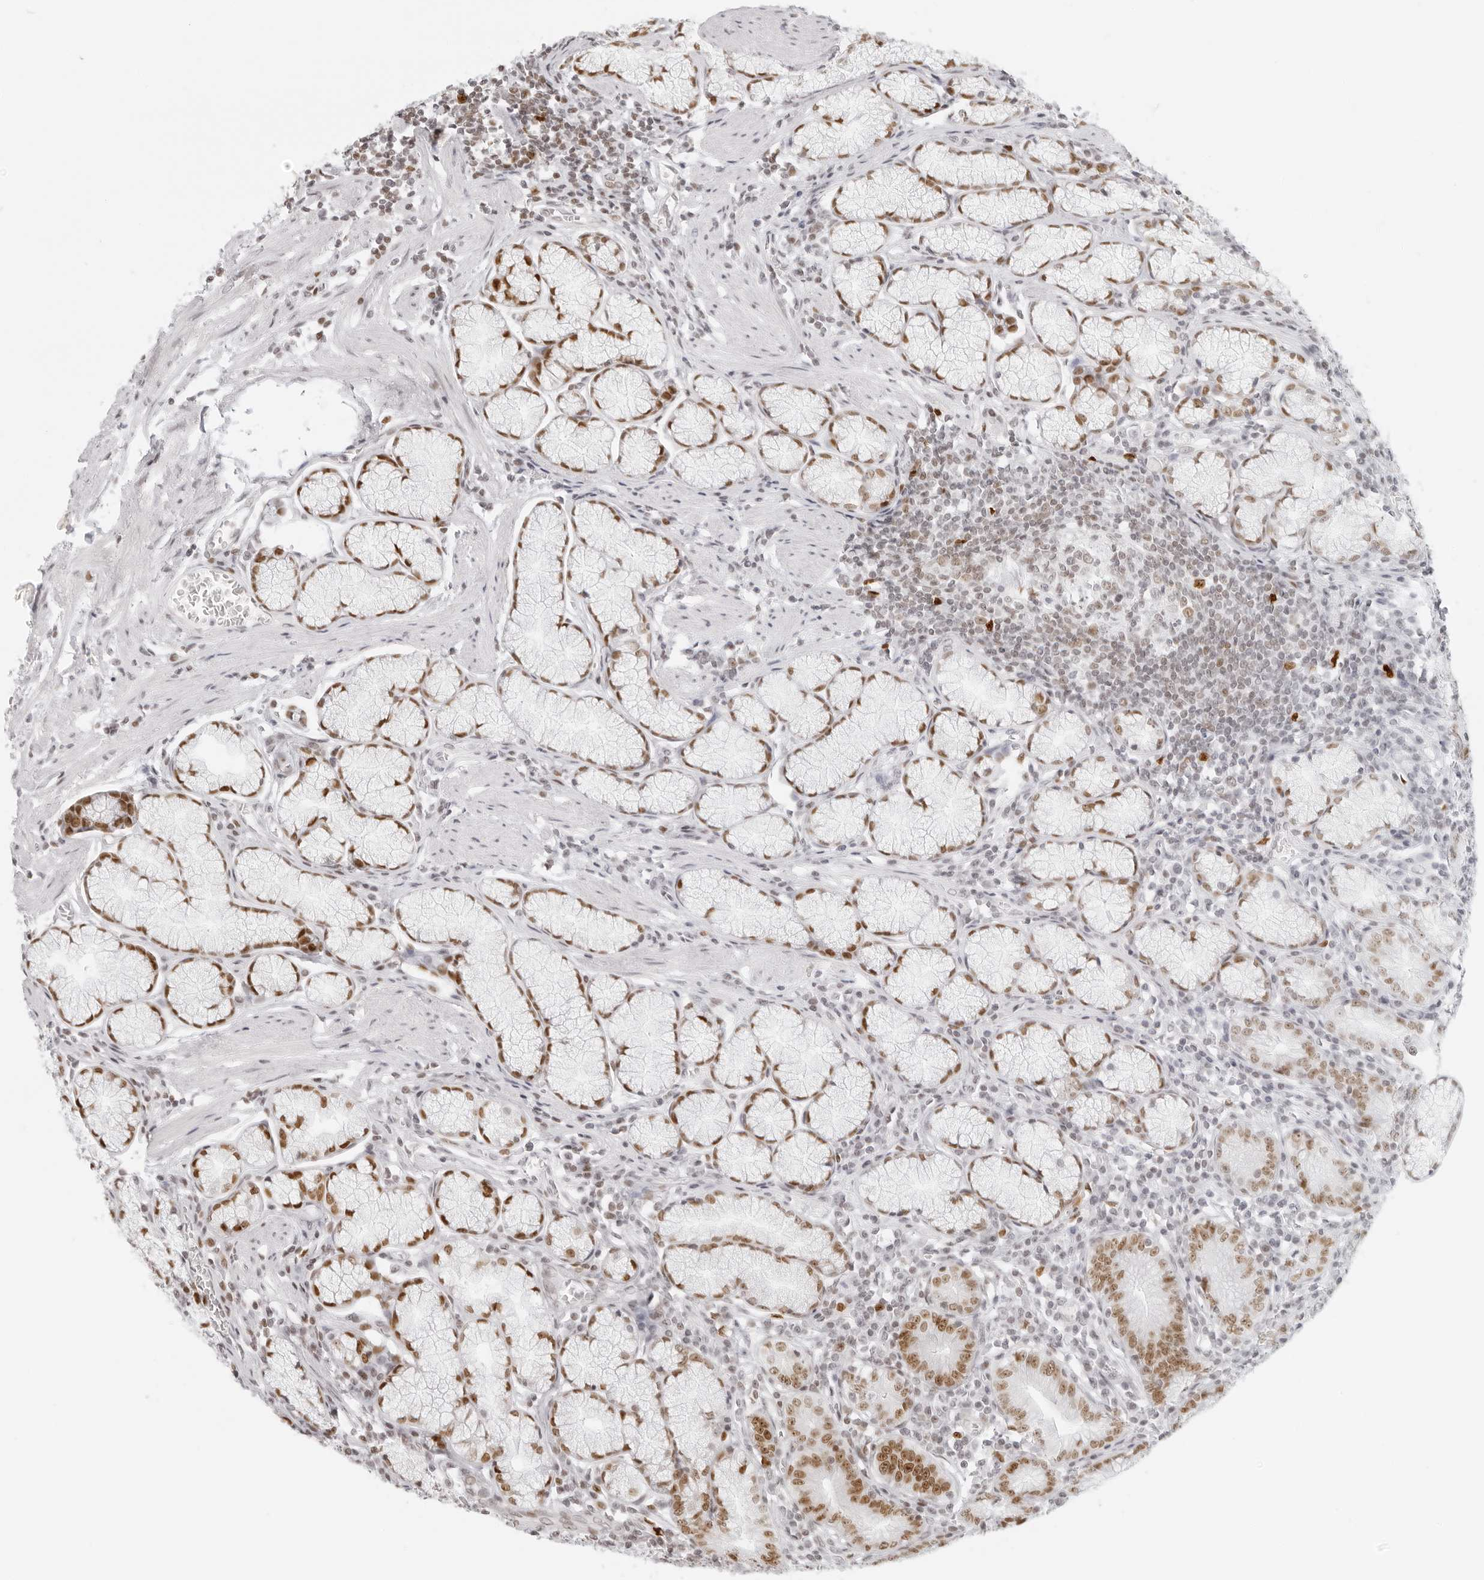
{"staining": {"intensity": "moderate", "quantity": "25%-75%", "location": "nuclear"}, "tissue": "stomach", "cell_type": "Glandular cells", "image_type": "normal", "snomed": [{"axis": "morphology", "description": "Normal tissue, NOS"}, {"axis": "topography", "description": "Stomach"}], "caption": "This photomicrograph exhibits immunohistochemistry (IHC) staining of unremarkable stomach, with medium moderate nuclear expression in about 25%-75% of glandular cells.", "gene": "RCC1", "patient": {"sex": "male", "age": 55}}